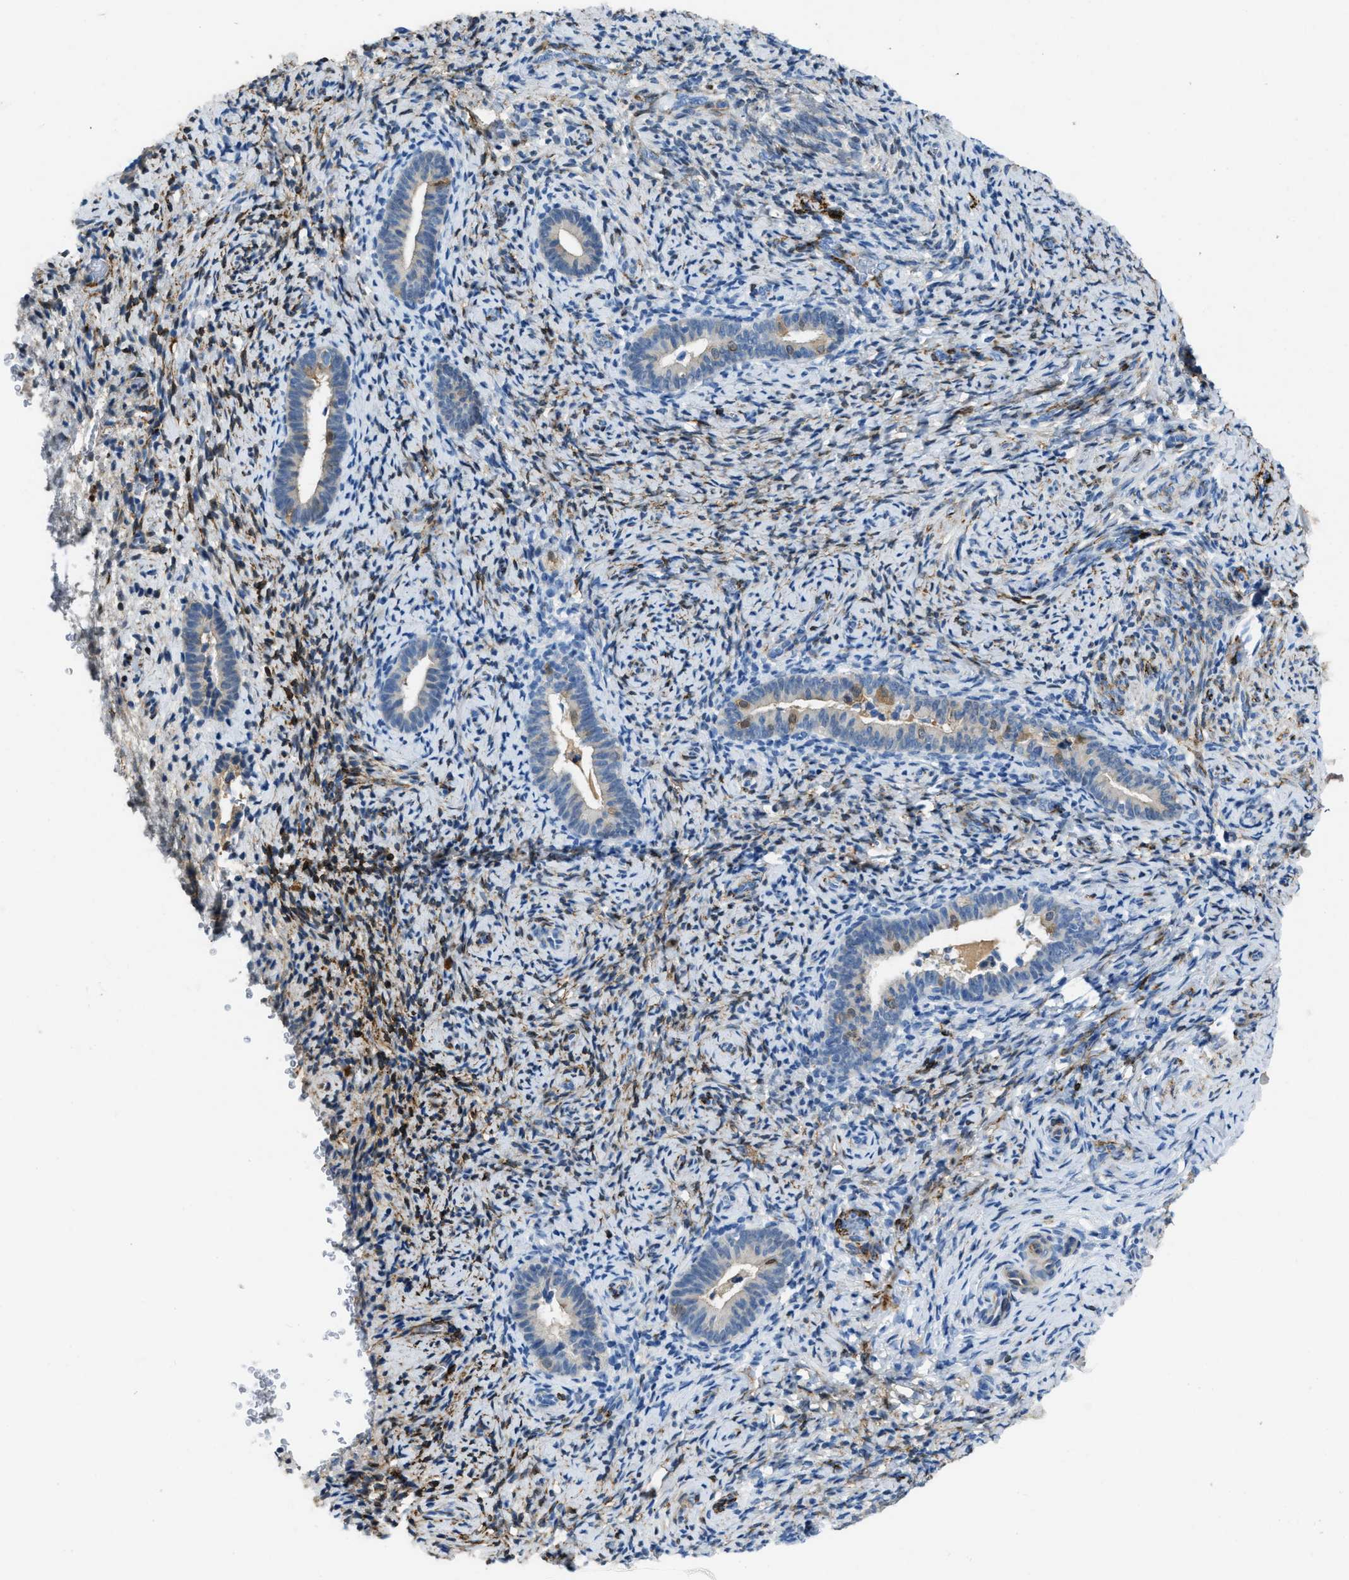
{"staining": {"intensity": "moderate", "quantity": "<25%", "location": "cytoplasmic/membranous,nuclear"}, "tissue": "endometrium", "cell_type": "Cells in endometrial stroma", "image_type": "normal", "snomed": [{"axis": "morphology", "description": "Normal tissue, NOS"}, {"axis": "topography", "description": "Endometrium"}], "caption": "The photomicrograph displays a brown stain indicating the presence of a protein in the cytoplasmic/membranous,nuclear of cells in endometrial stroma in endometrium. The staining is performed using DAB brown chromogen to label protein expression. The nuclei are counter-stained blue using hematoxylin.", "gene": "SPEG", "patient": {"sex": "female", "age": 51}}